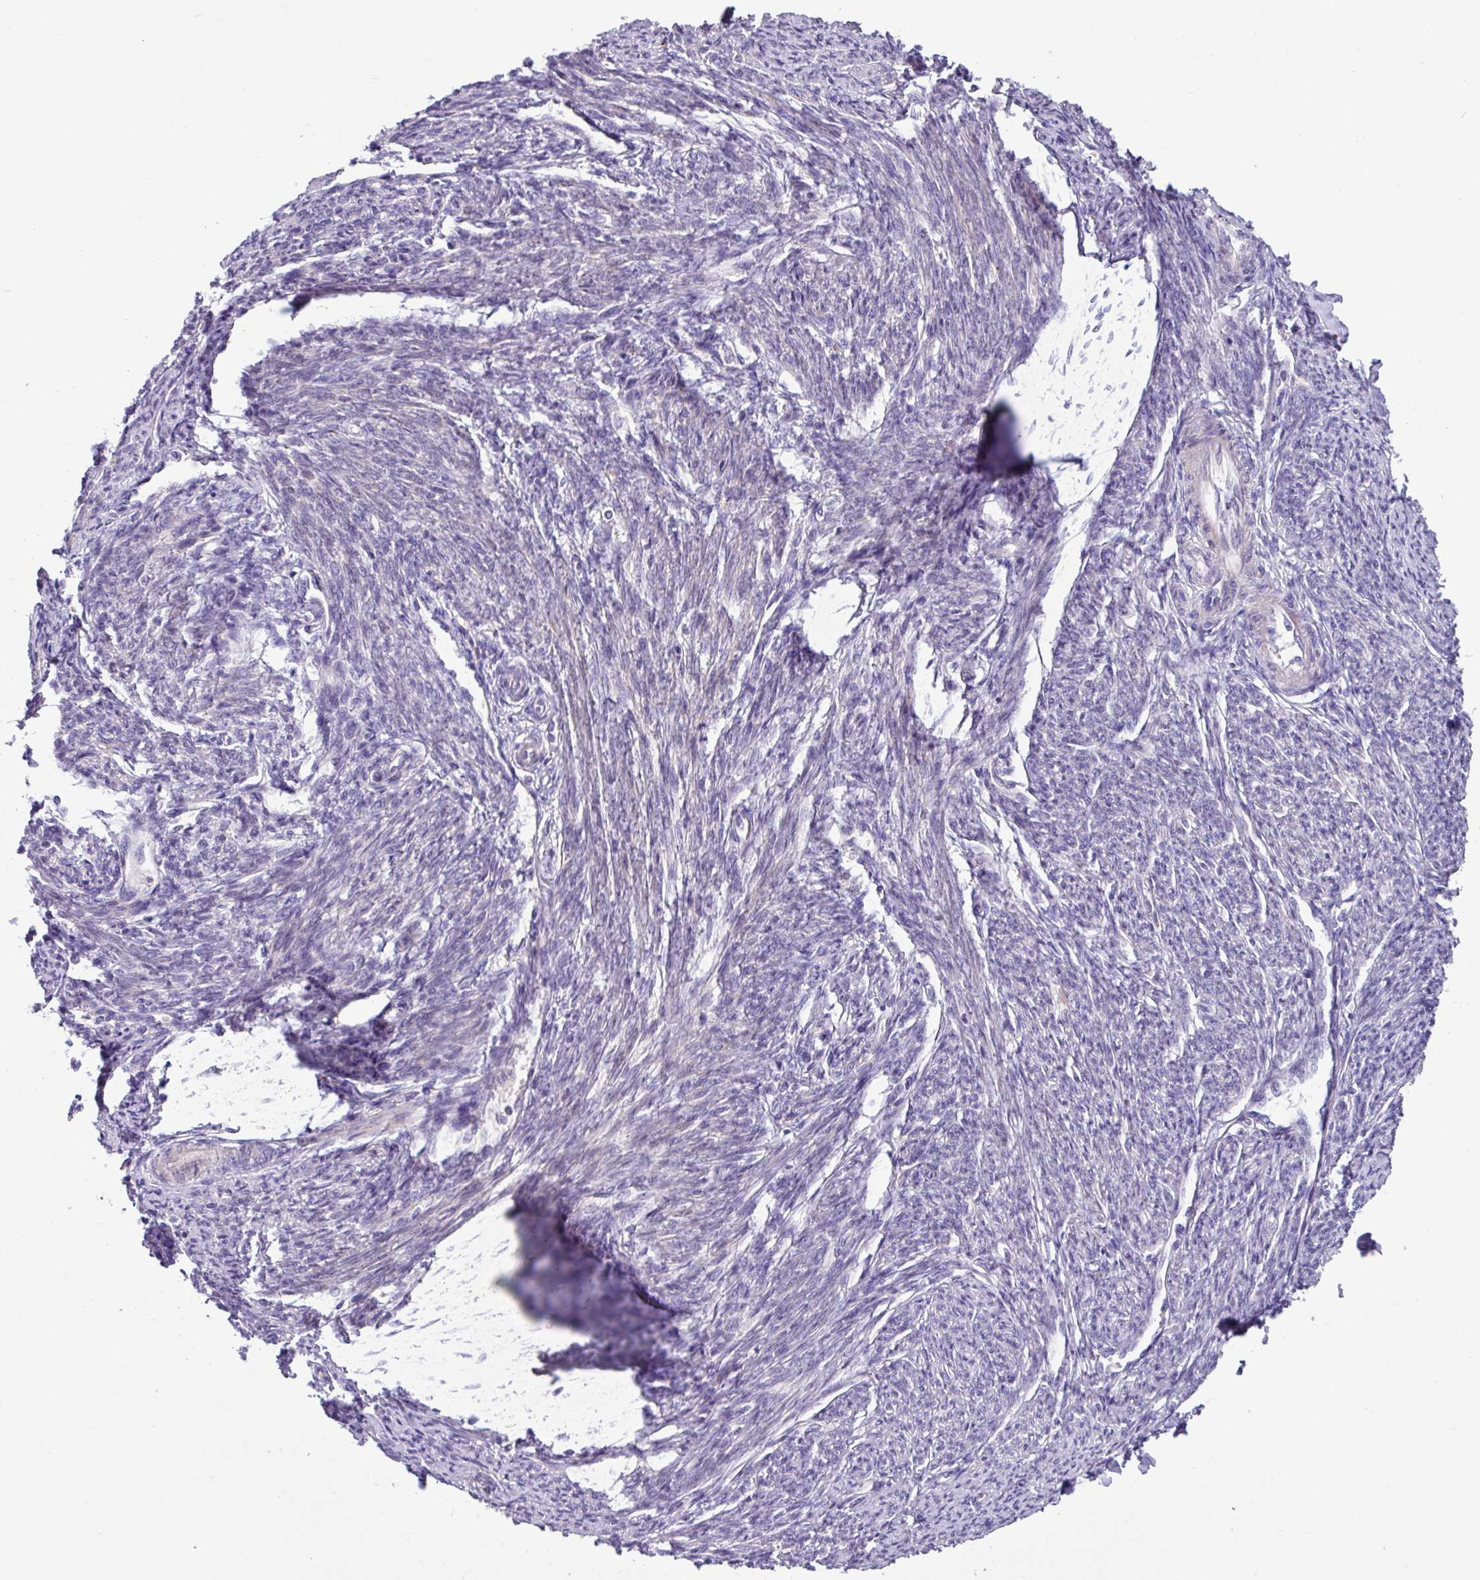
{"staining": {"intensity": "moderate", "quantity": "25%-75%", "location": "cytoplasmic/membranous"}, "tissue": "smooth muscle", "cell_type": "Smooth muscle cells", "image_type": "normal", "snomed": [{"axis": "morphology", "description": "Normal tissue, NOS"}, {"axis": "topography", "description": "Smooth muscle"}, {"axis": "topography", "description": "Fallopian tube"}], "caption": "Human smooth muscle stained with a protein marker reveals moderate staining in smooth muscle cells.", "gene": "IQCJ", "patient": {"sex": "female", "age": 59}}